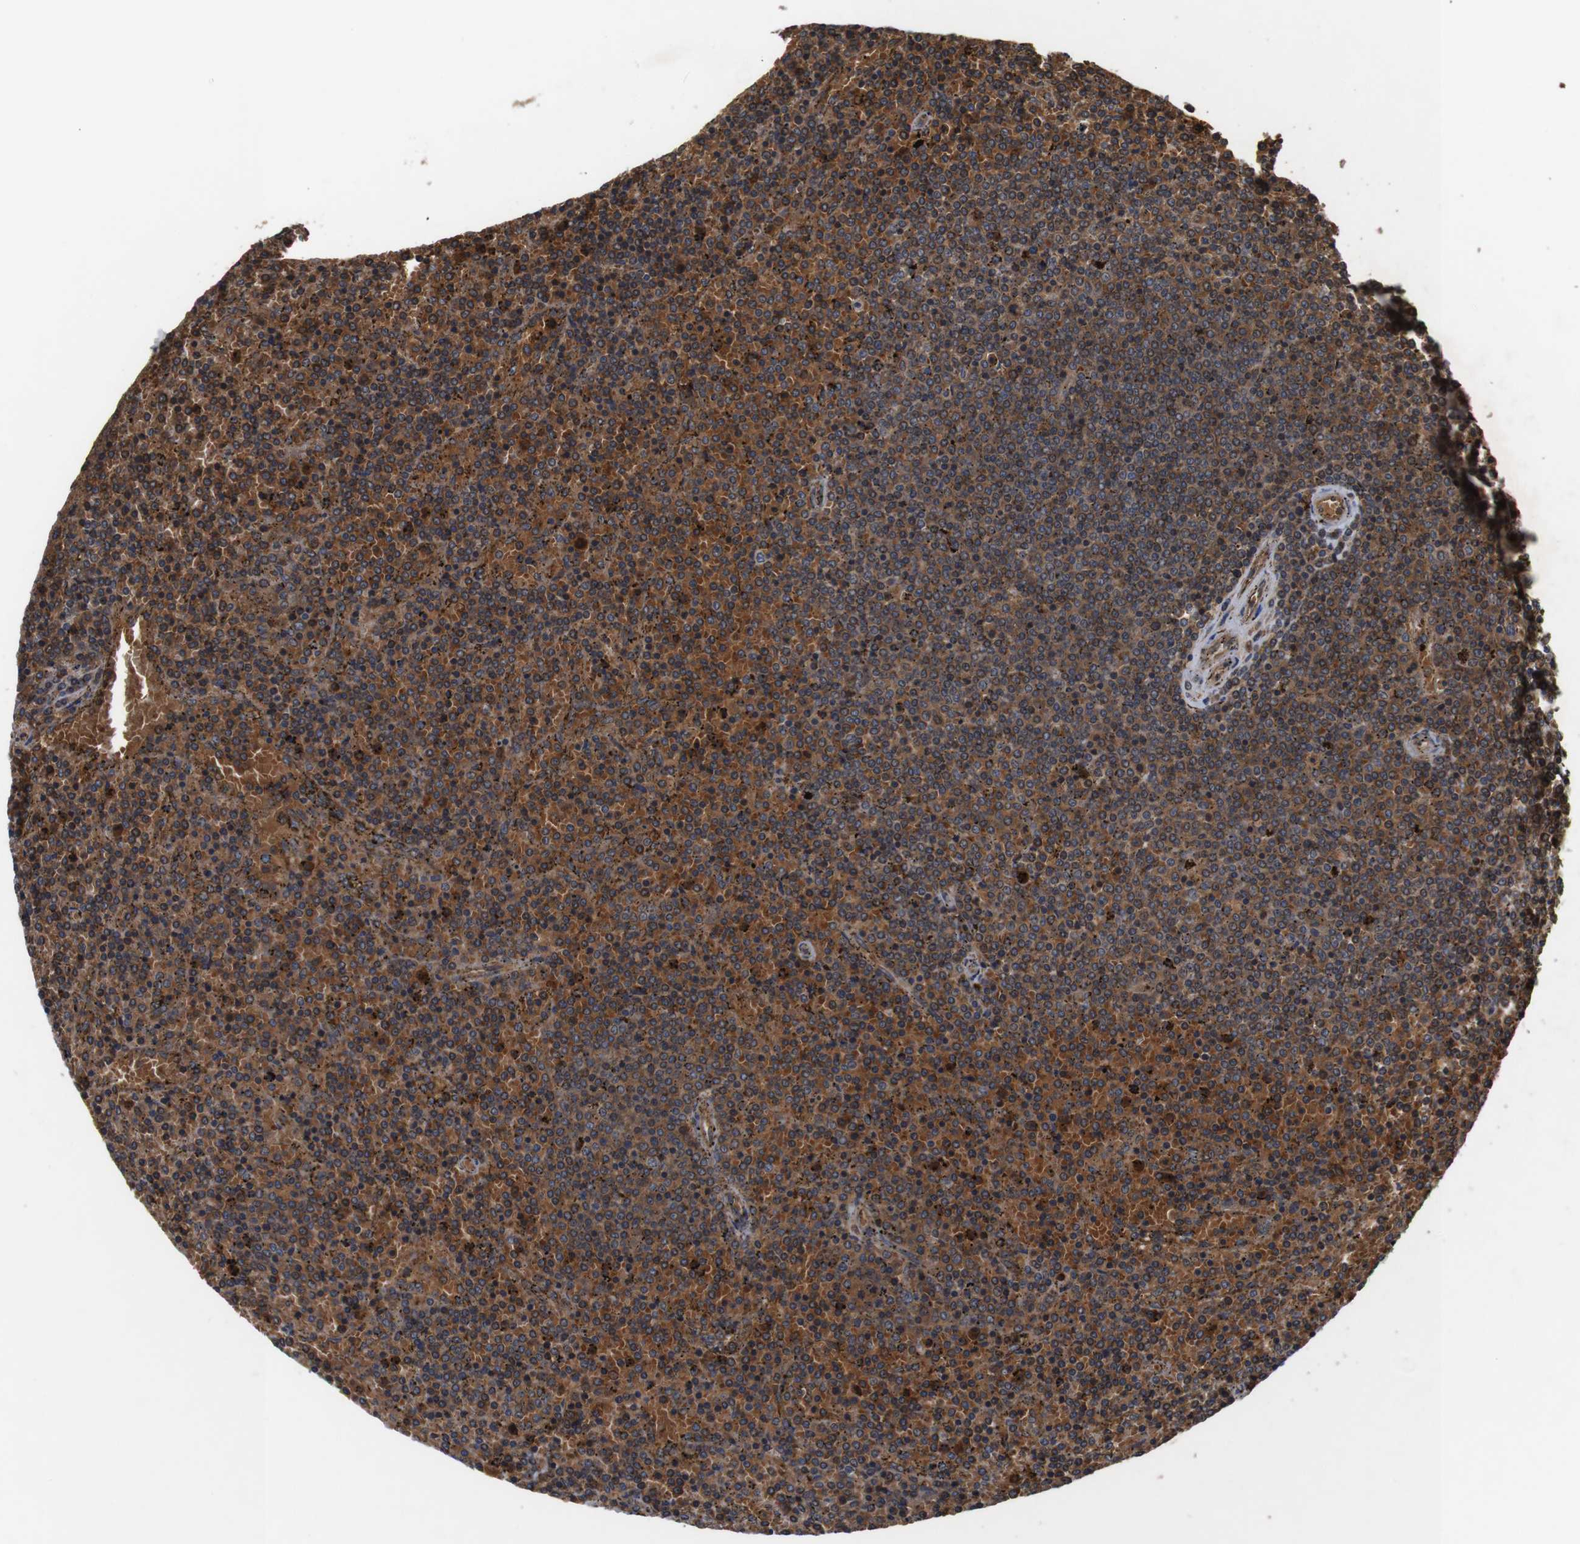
{"staining": {"intensity": "strong", "quantity": "25%-75%", "location": "cytoplasmic/membranous,nuclear"}, "tissue": "lymphoma", "cell_type": "Tumor cells", "image_type": "cancer", "snomed": [{"axis": "morphology", "description": "Malignant lymphoma, non-Hodgkin's type, Low grade"}, {"axis": "topography", "description": "Spleen"}], "caption": "This micrograph reveals immunohistochemistry (IHC) staining of human low-grade malignant lymphoma, non-Hodgkin's type, with high strong cytoplasmic/membranous and nuclear expression in approximately 25%-75% of tumor cells.", "gene": "DDR1", "patient": {"sex": "female", "age": 77}}